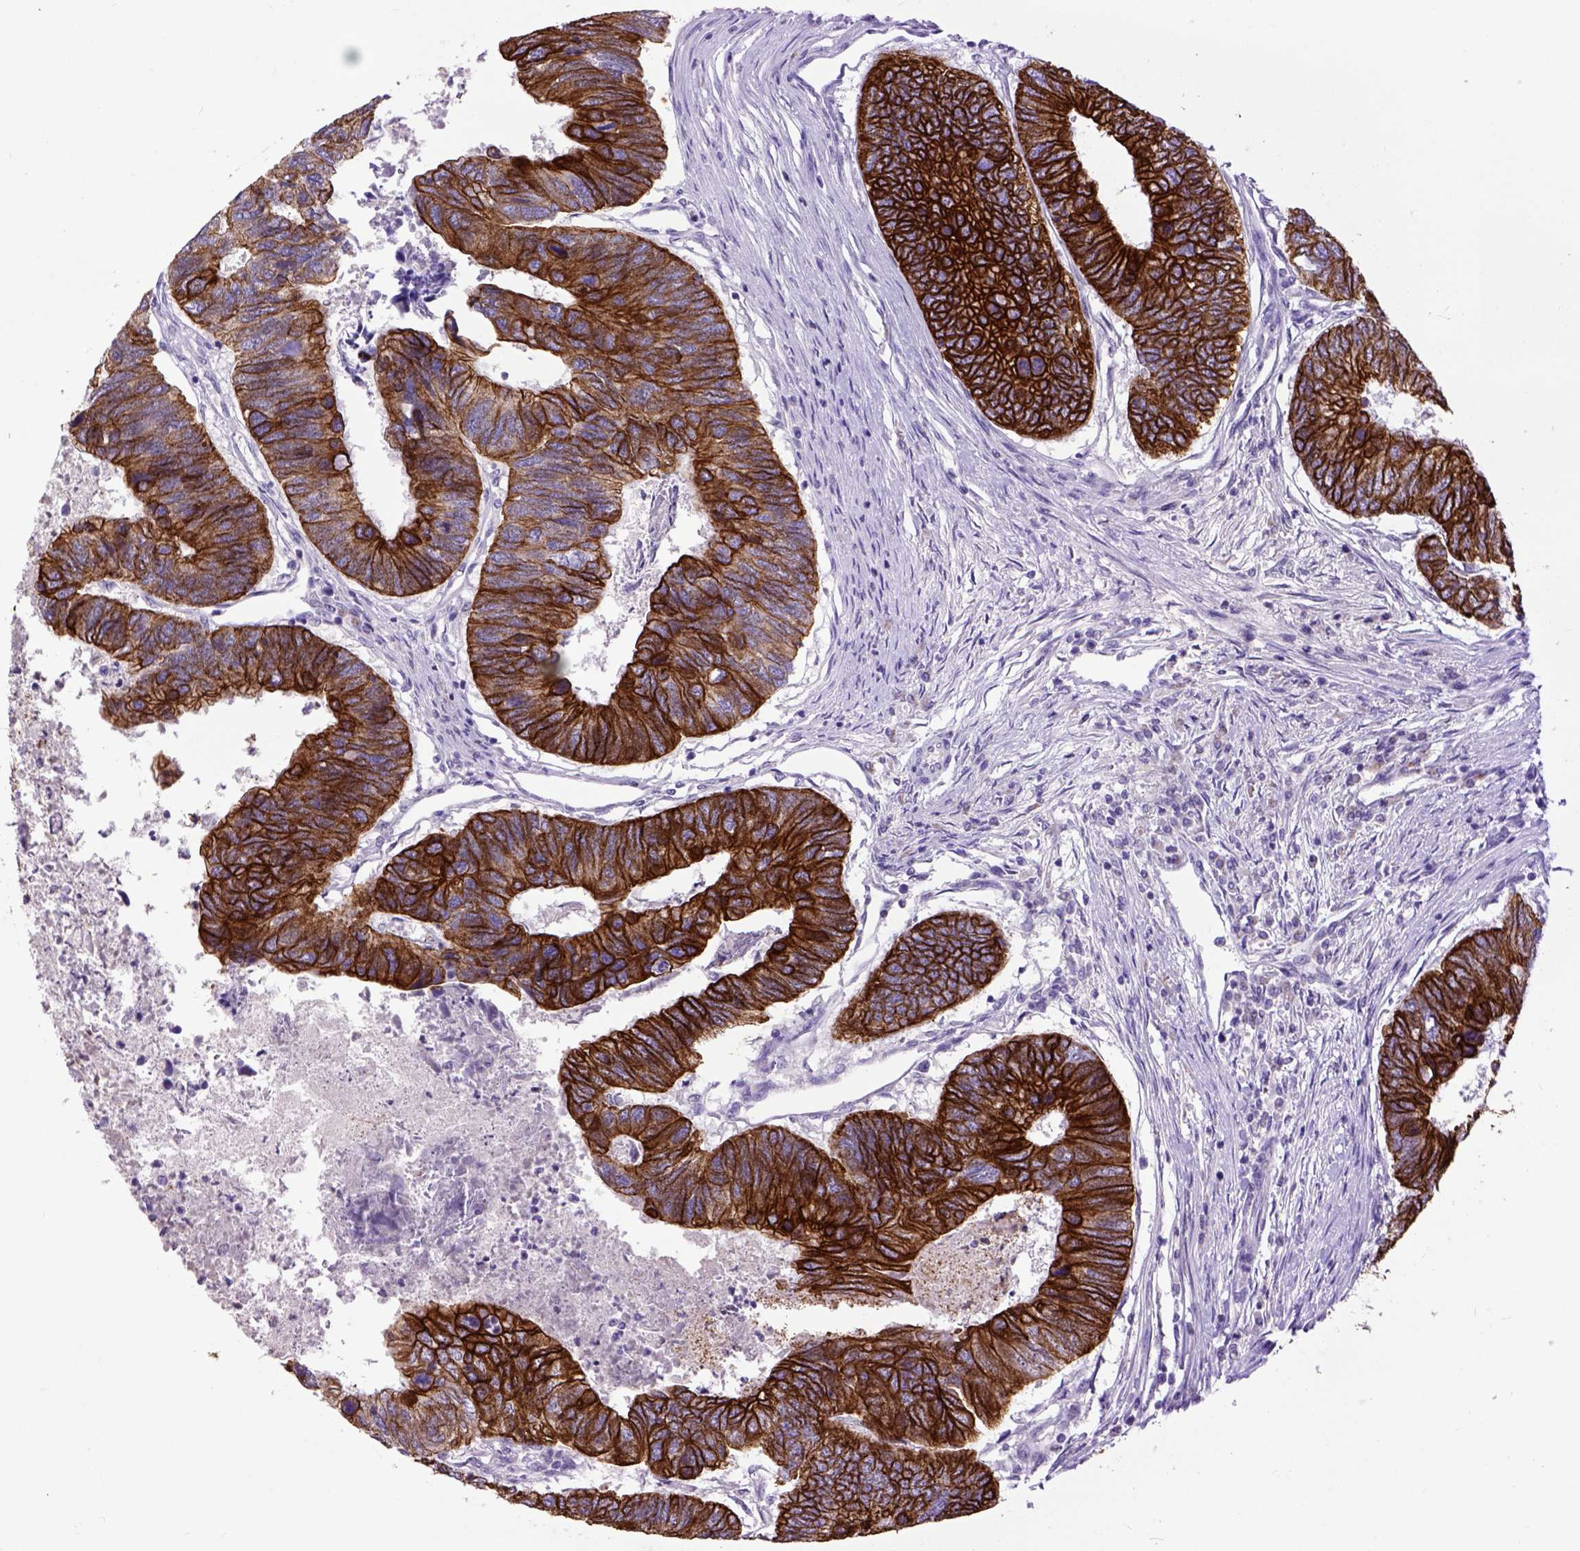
{"staining": {"intensity": "strong", "quantity": ">75%", "location": "cytoplasmic/membranous"}, "tissue": "colorectal cancer", "cell_type": "Tumor cells", "image_type": "cancer", "snomed": [{"axis": "morphology", "description": "Adenocarcinoma, NOS"}, {"axis": "topography", "description": "Colon"}], "caption": "Adenocarcinoma (colorectal) stained for a protein (brown) demonstrates strong cytoplasmic/membranous positive positivity in approximately >75% of tumor cells.", "gene": "RAB25", "patient": {"sex": "female", "age": 67}}